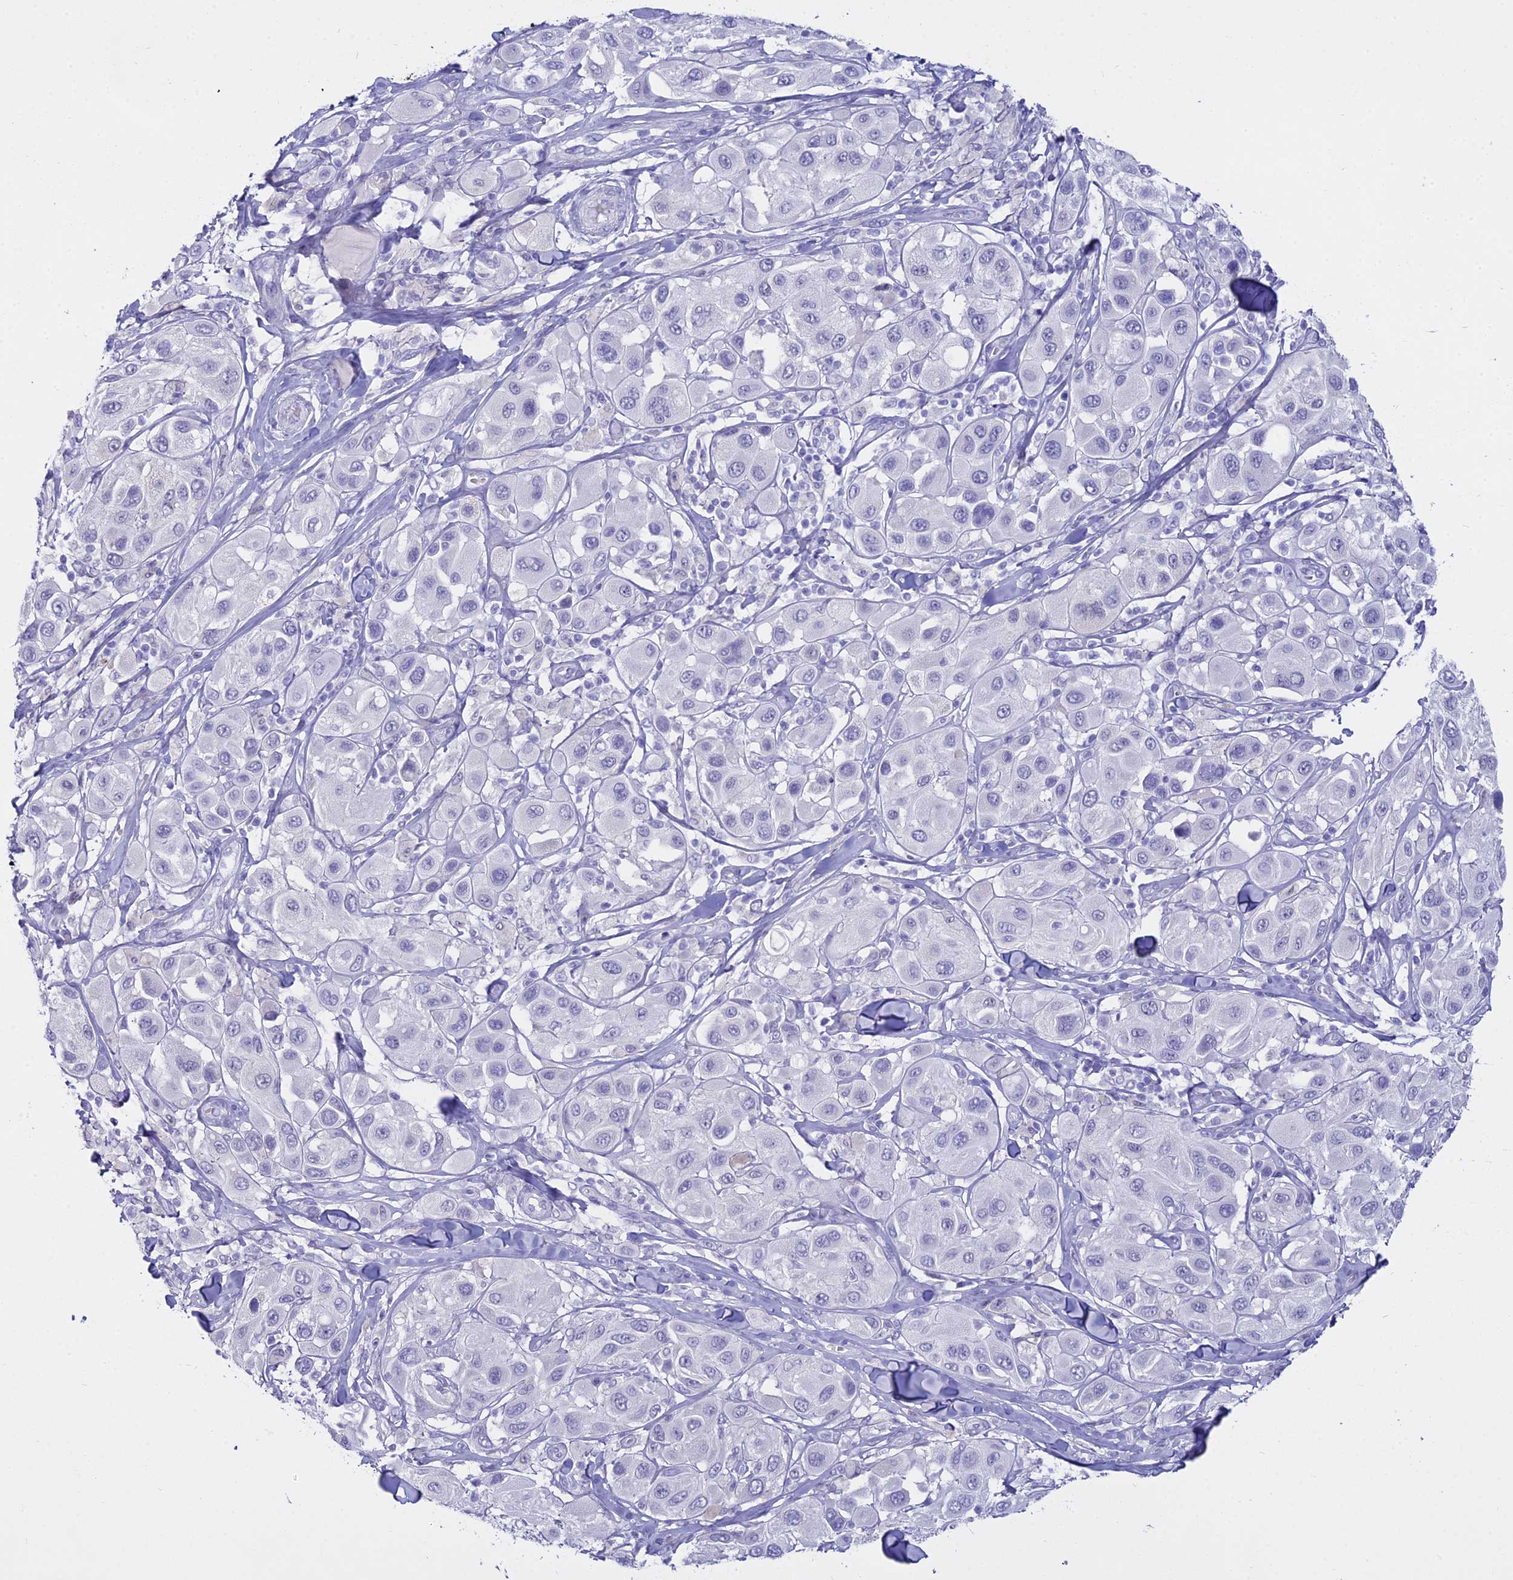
{"staining": {"intensity": "negative", "quantity": "none", "location": "none"}, "tissue": "melanoma", "cell_type": "Tumor cells", "image_type": "cancer", "snomed": [{"axis": "morphology", "description": "Malignant melanoma, Metastatic site"}, {"axis": "topography", "description": "Skin"}], "caption": "A high-resolution image shows immunohistochemistry staining of melanoma, which exhibits no significant positivity in tumor cells. (Immunohistochemistry, brightfield microscopy, high magnification).", "gene": "ALPP", "patient": {"sex": "male", "age": 41}}